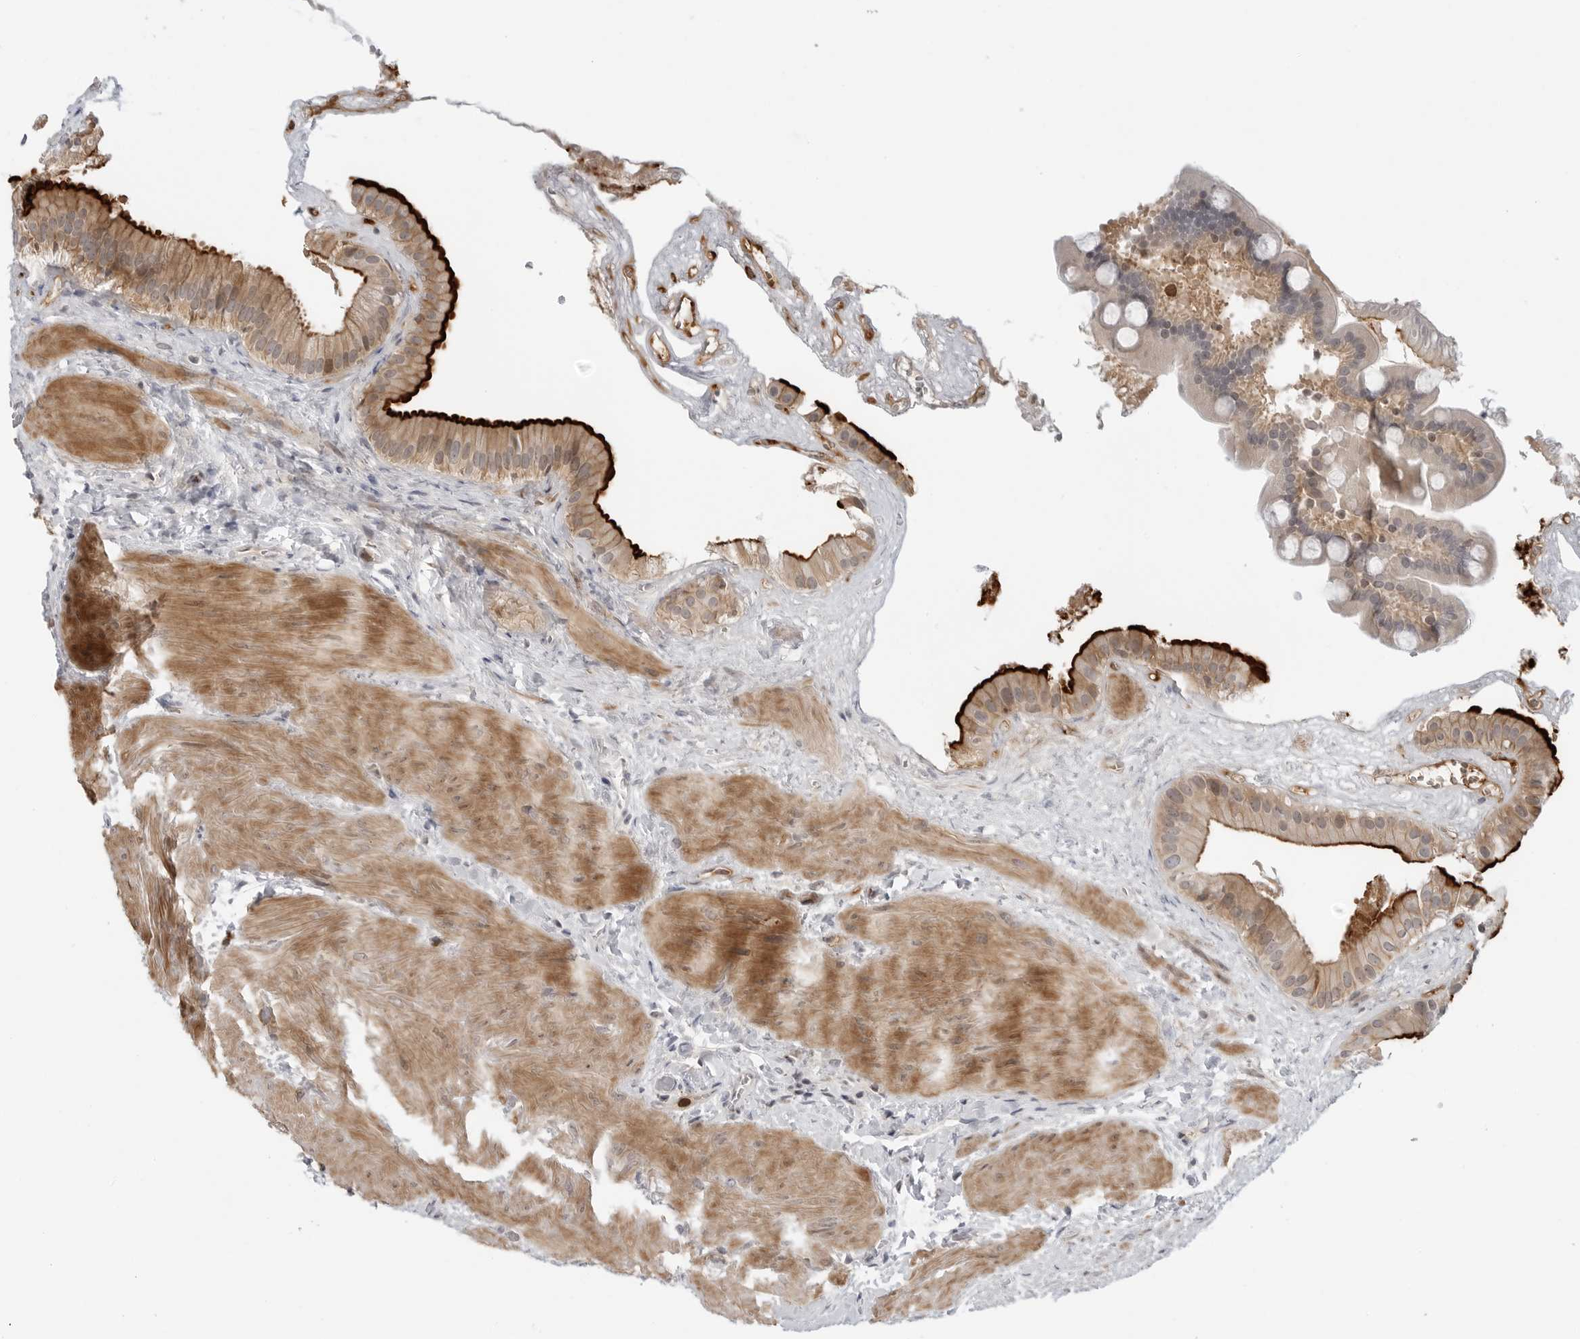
{"staining": {"intensity": "strong", "quantity": ">75%", "location": "cytoplasmic/membranous"}, "tissue": "gallbladder", "cell_type": "Glandular cells", "image_type": "normal", "snomed": [{"axis": "morphology", "description": "Normal tissue, NOS"}, {"axis": "topography", "description": "Gallbladder"}], "caption": "A high-resolution photomicrograph shows immunohistochemistry staining of unremarkable gallbladder, which shows strong cytoplasmic/membranous staining in approximately >75% of glandular cells. (DAB (3,3'-diaminobenzidine) = brown stain, brightfield microscopy at high magnification).", "gene": "STXBP3", "patient": {"sex": "male", "age": 55}}